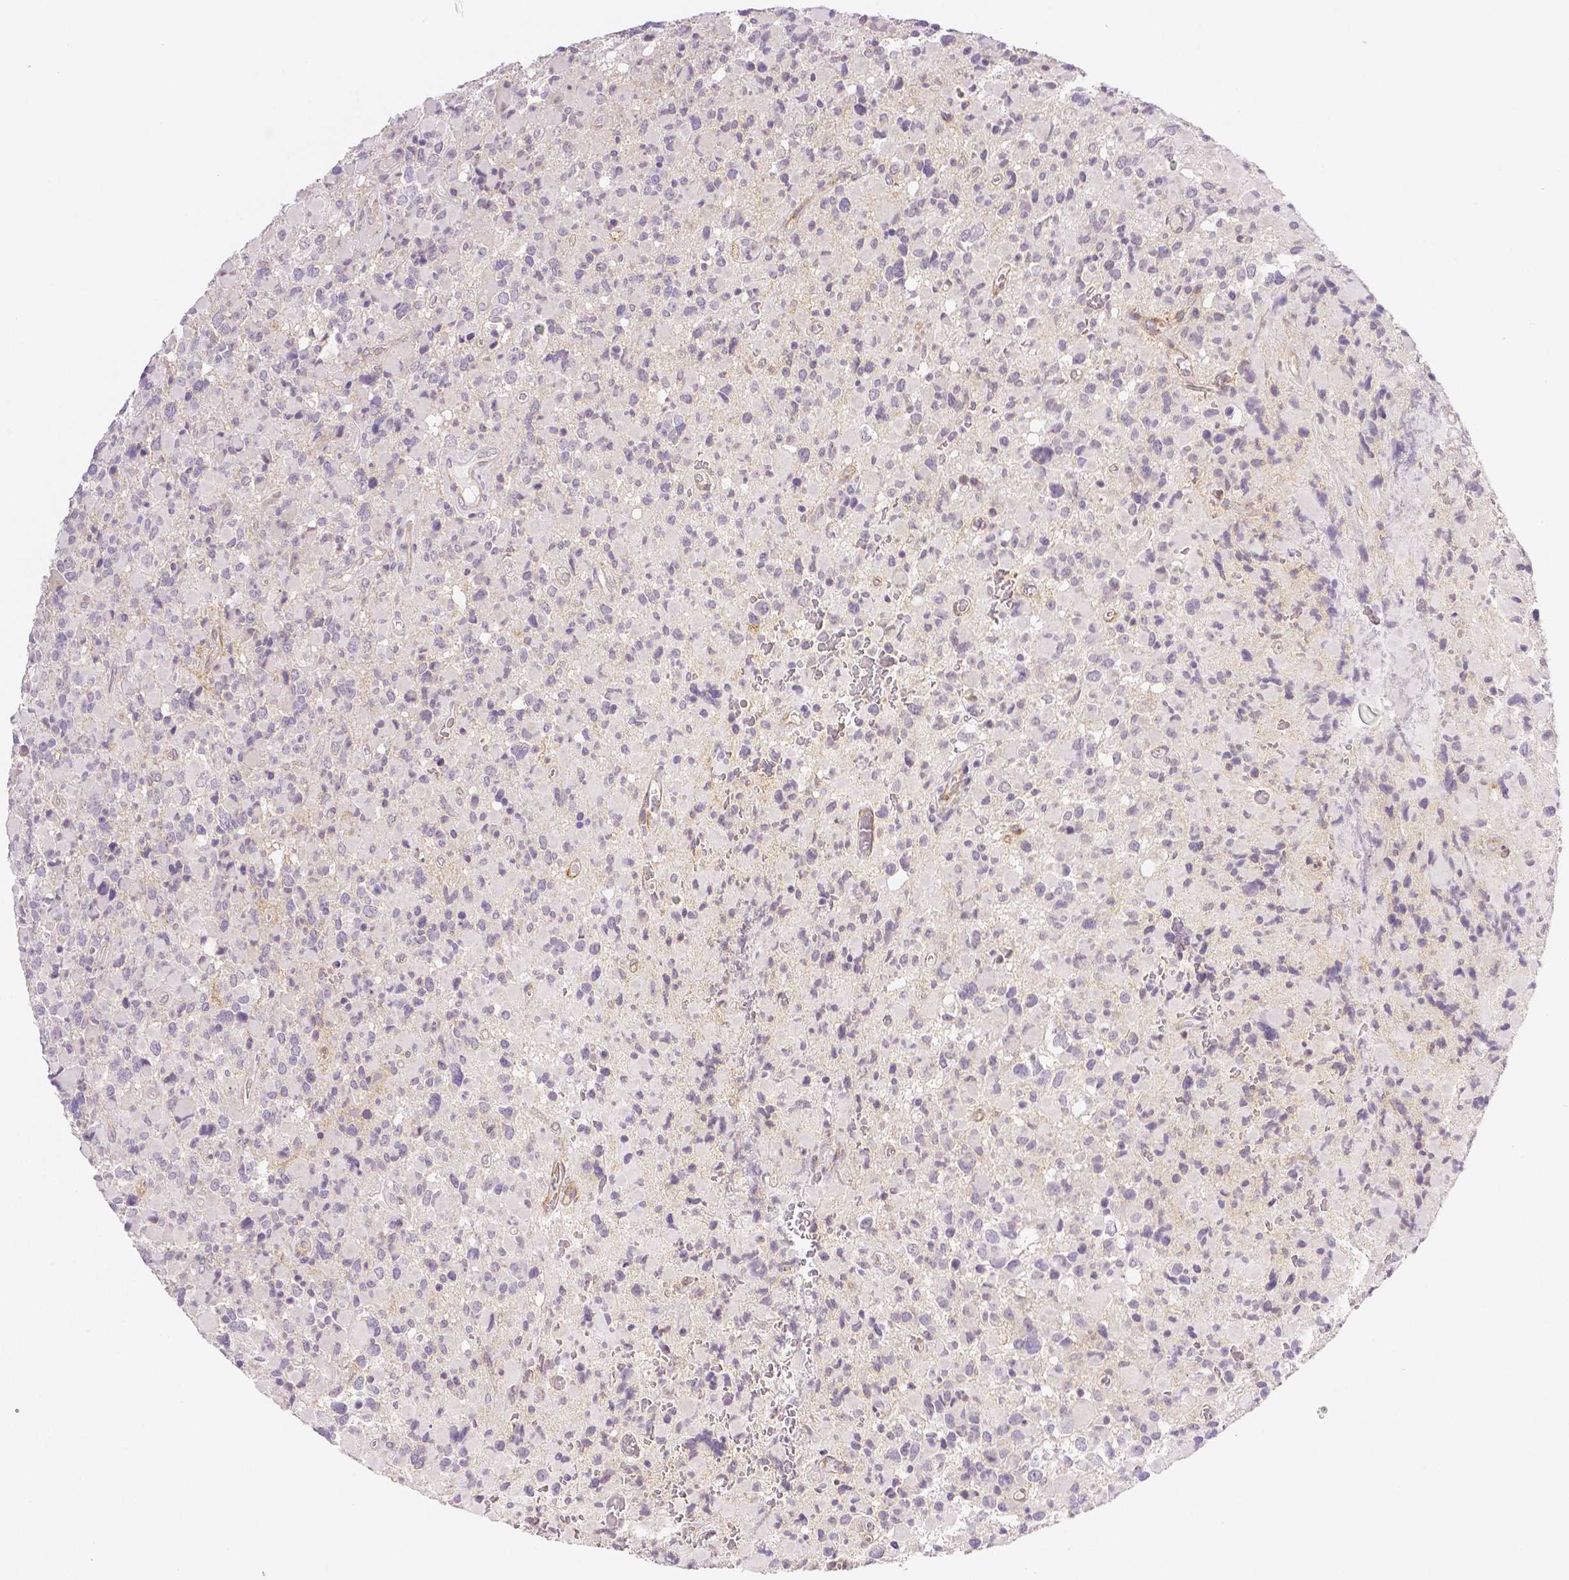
{"staining": {"intensity": "negative", "quantity": "none", "location": "none"}, "tissue": "glioma", "cell_type": "Tumor cells", "image_type": "cancer", "snomed": [{"axis": "morphology", "description": "Glioma, malignant, High grade"}, {"axis": "topography", "description": "Brain"}], "caption": "Immunohistochemistry (IHC) histopathology image of human malignant glioma (high-grade) stained for a protein (brown), which demonstrates no staining in tumor cells. Brightfield microscopy of IHC stained with DAB (brown) and hematoxylin (blue), captured at high magnification.", "gene": "THY1", "patient": {"sex": "female", "age": 40}}